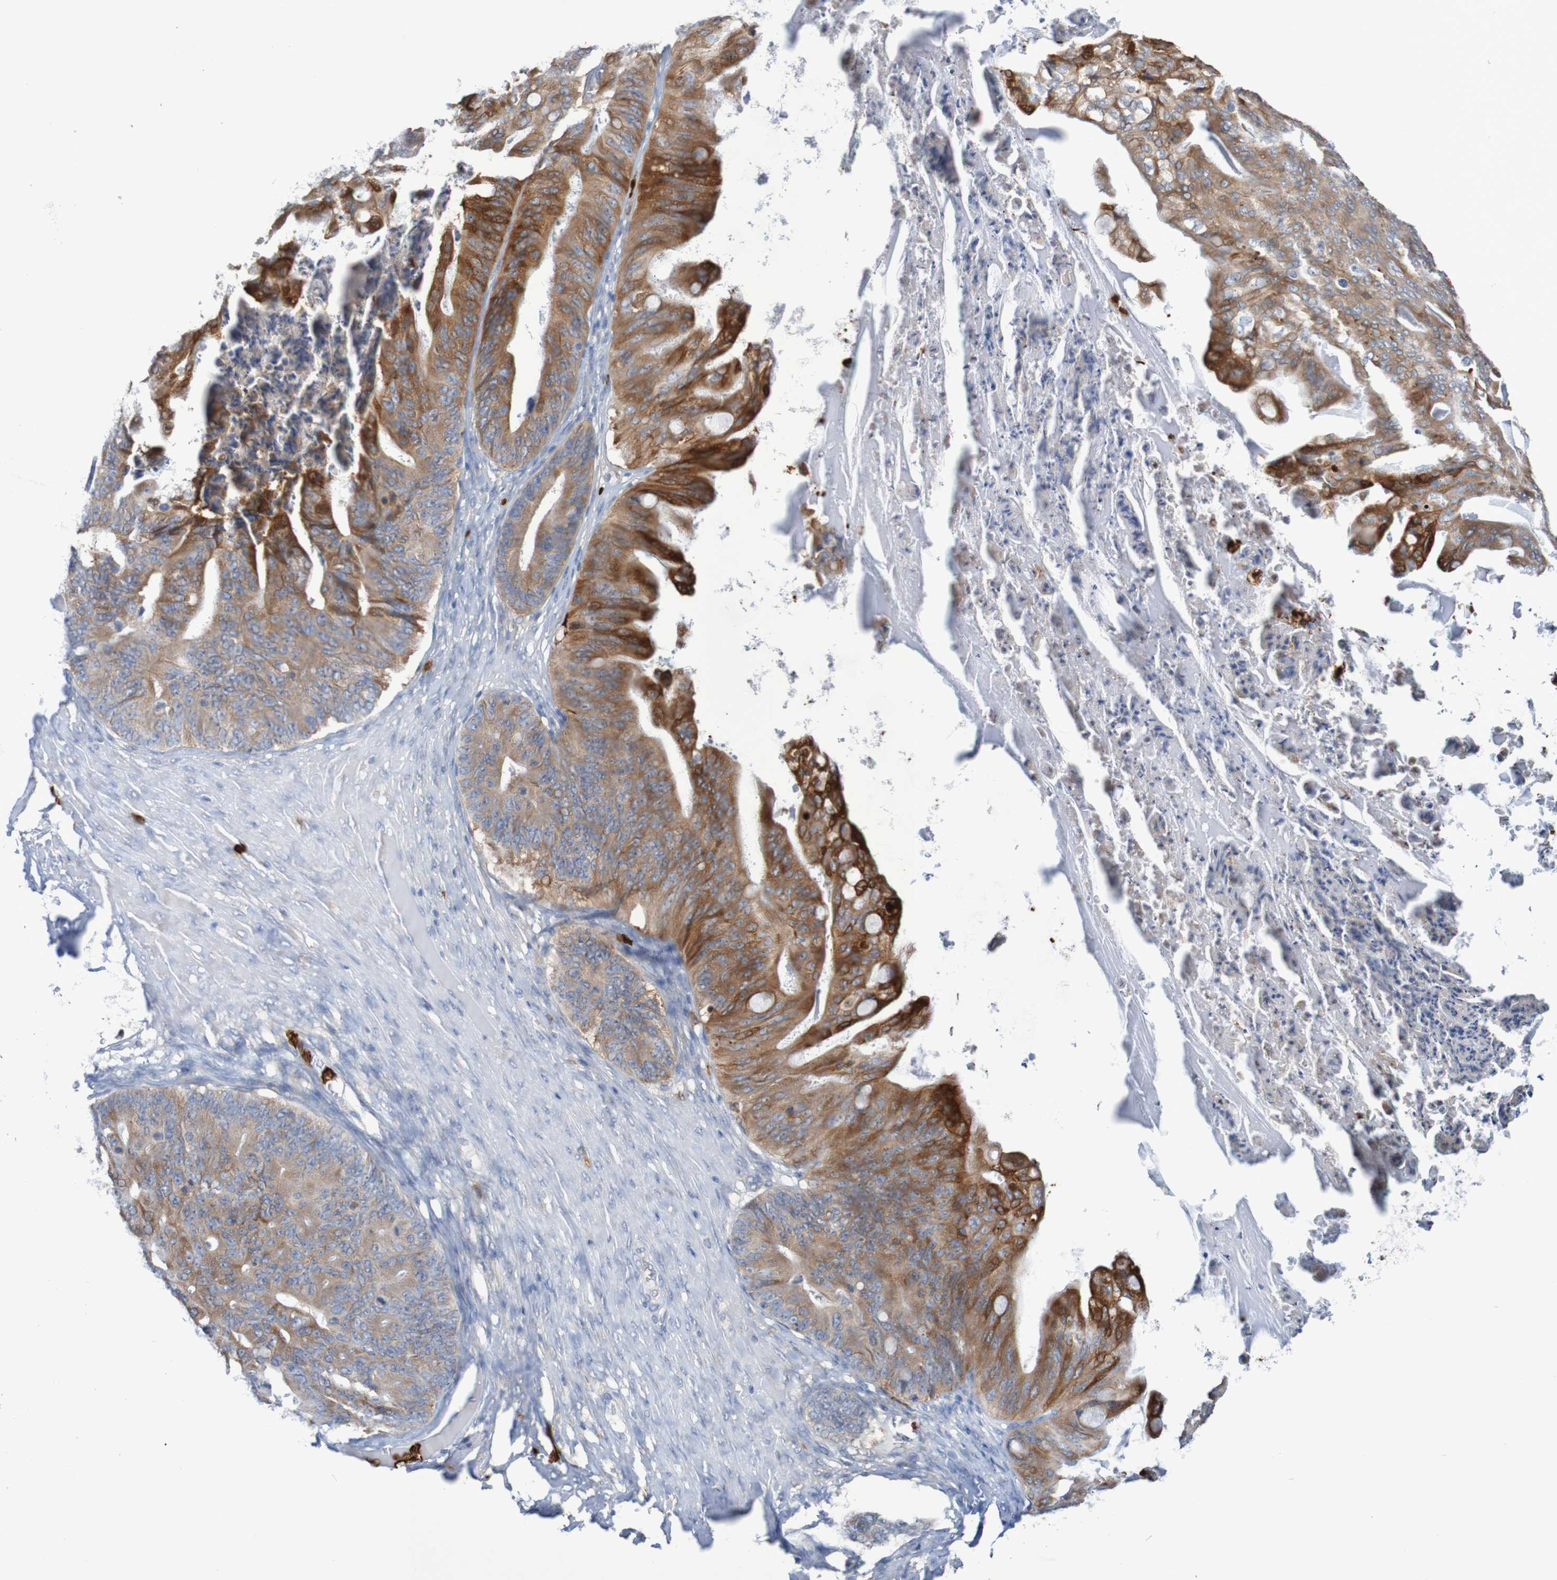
{"staining": {"intensity": "moderate", "quantity": ">75%", "location": "cytoplasmic/membranous"}, "tissue": "ovarian cancer", "cell_type": "Tumor cells", "image_type": "cancer", "snomed": [{"axis": "morphology", "description": "Cystadenocarcinoma, mucinous, NOS"}, {"axis": "topography", "description": "Ovary"}], "caption": "Human ovarian cancer stained for a protein (brown) shows moderate cytoplasmic/membranous positive staining in about >75% of tumor cells.", "gene": "PARP4", "patient": {"sex": "female", "age": 37}}